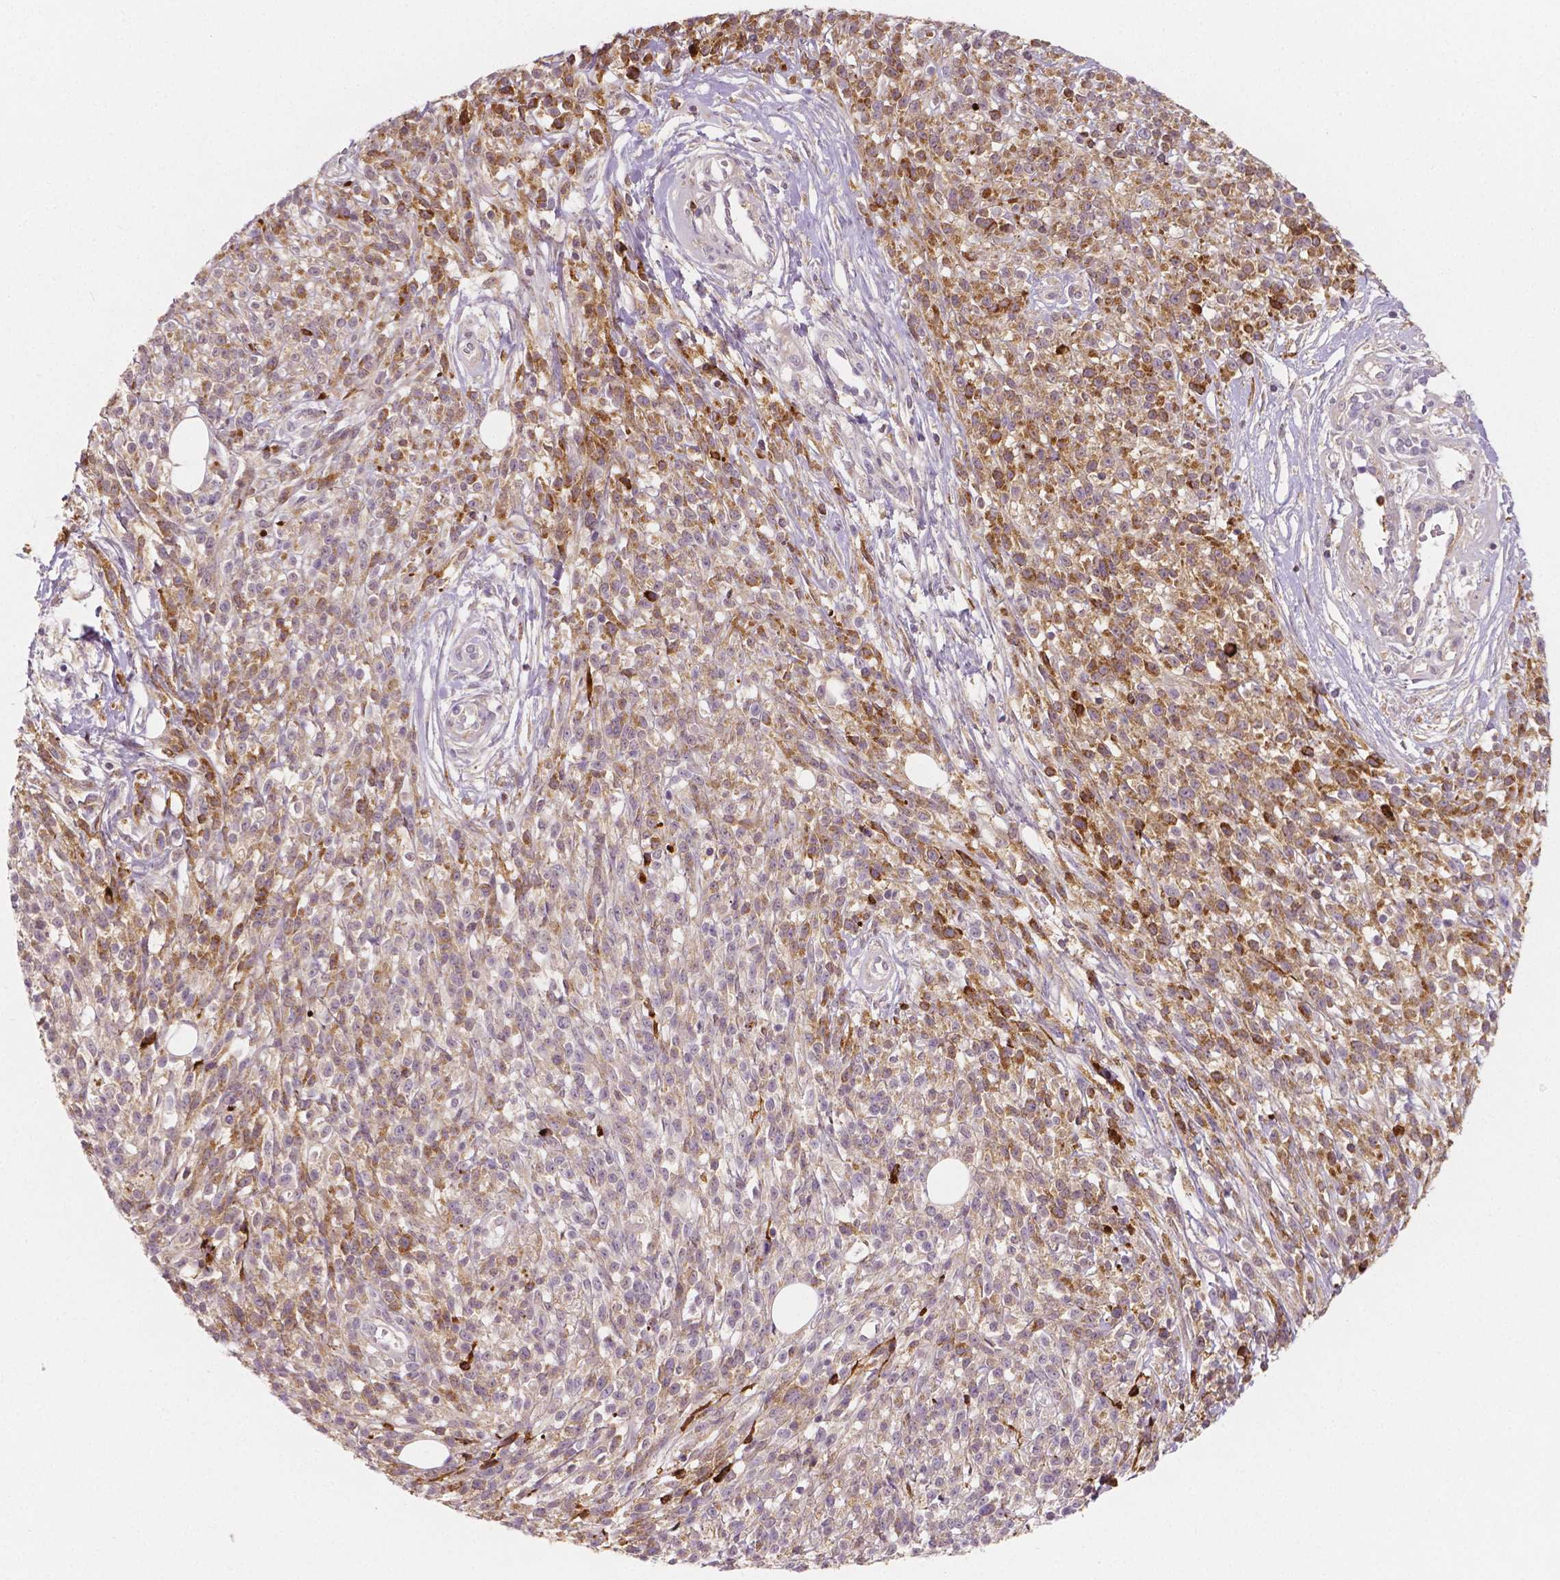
{"staining": {"intensity": "weak", "quantity": ">75%", "location": "cytoplasmic/membranous"}, "tissue": "melanoma", "cell_type": "Tumor cells", "image_type": "cancer", "snomed": [{"axis": "morphology", "description": "Malignant melanoma, NOS"}, {"axis": "topography", "description": "Skin"}, {"axis": "topography", "description": "Skin of trunk"}], "caption": "Protein expression analysis of human melanoma reveals weak cytoplasmic/membranous expression in approximately >75% of tumor cells.", "gene": "APOA4", "patient": {"sex": "male", "age": 74}}